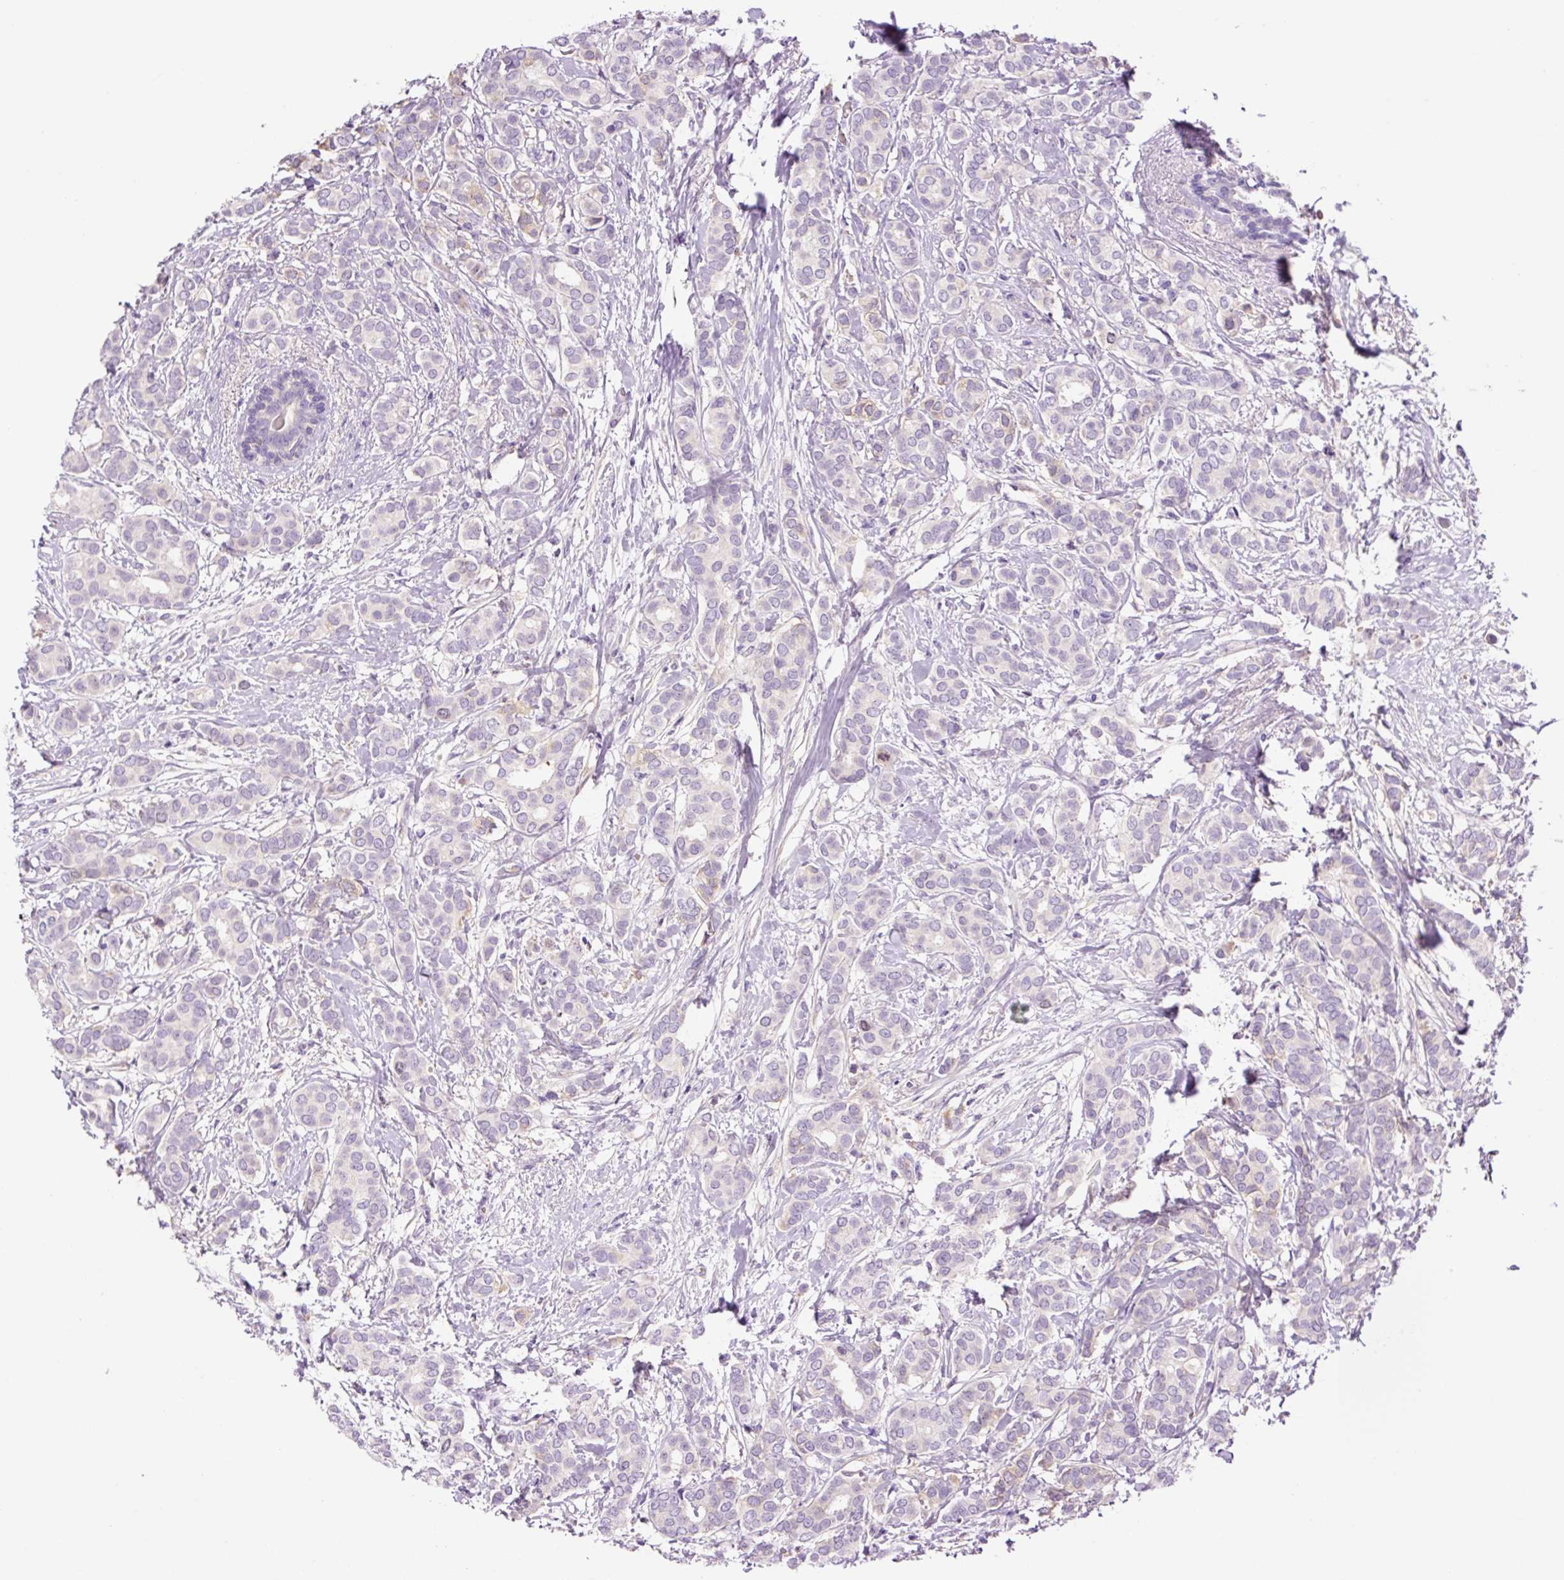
{"staining": {"intensity": "negative", "quantity": "none", "location": "none"}, "tissue": "breast cancer", "cell_type": "Tumor cells", "image_type": "cancer", "snomed": [{"axis": "morphology", "description": "Duct carcinoma"}, {"axis": "topography", "description": "Breast"}], "caption": "Tumor cells show no significant staining in breast cancer (infiltrating ductal carcinoma).", "gene": "DPPA4", "patient": {"sex": "female", "age": 73}}